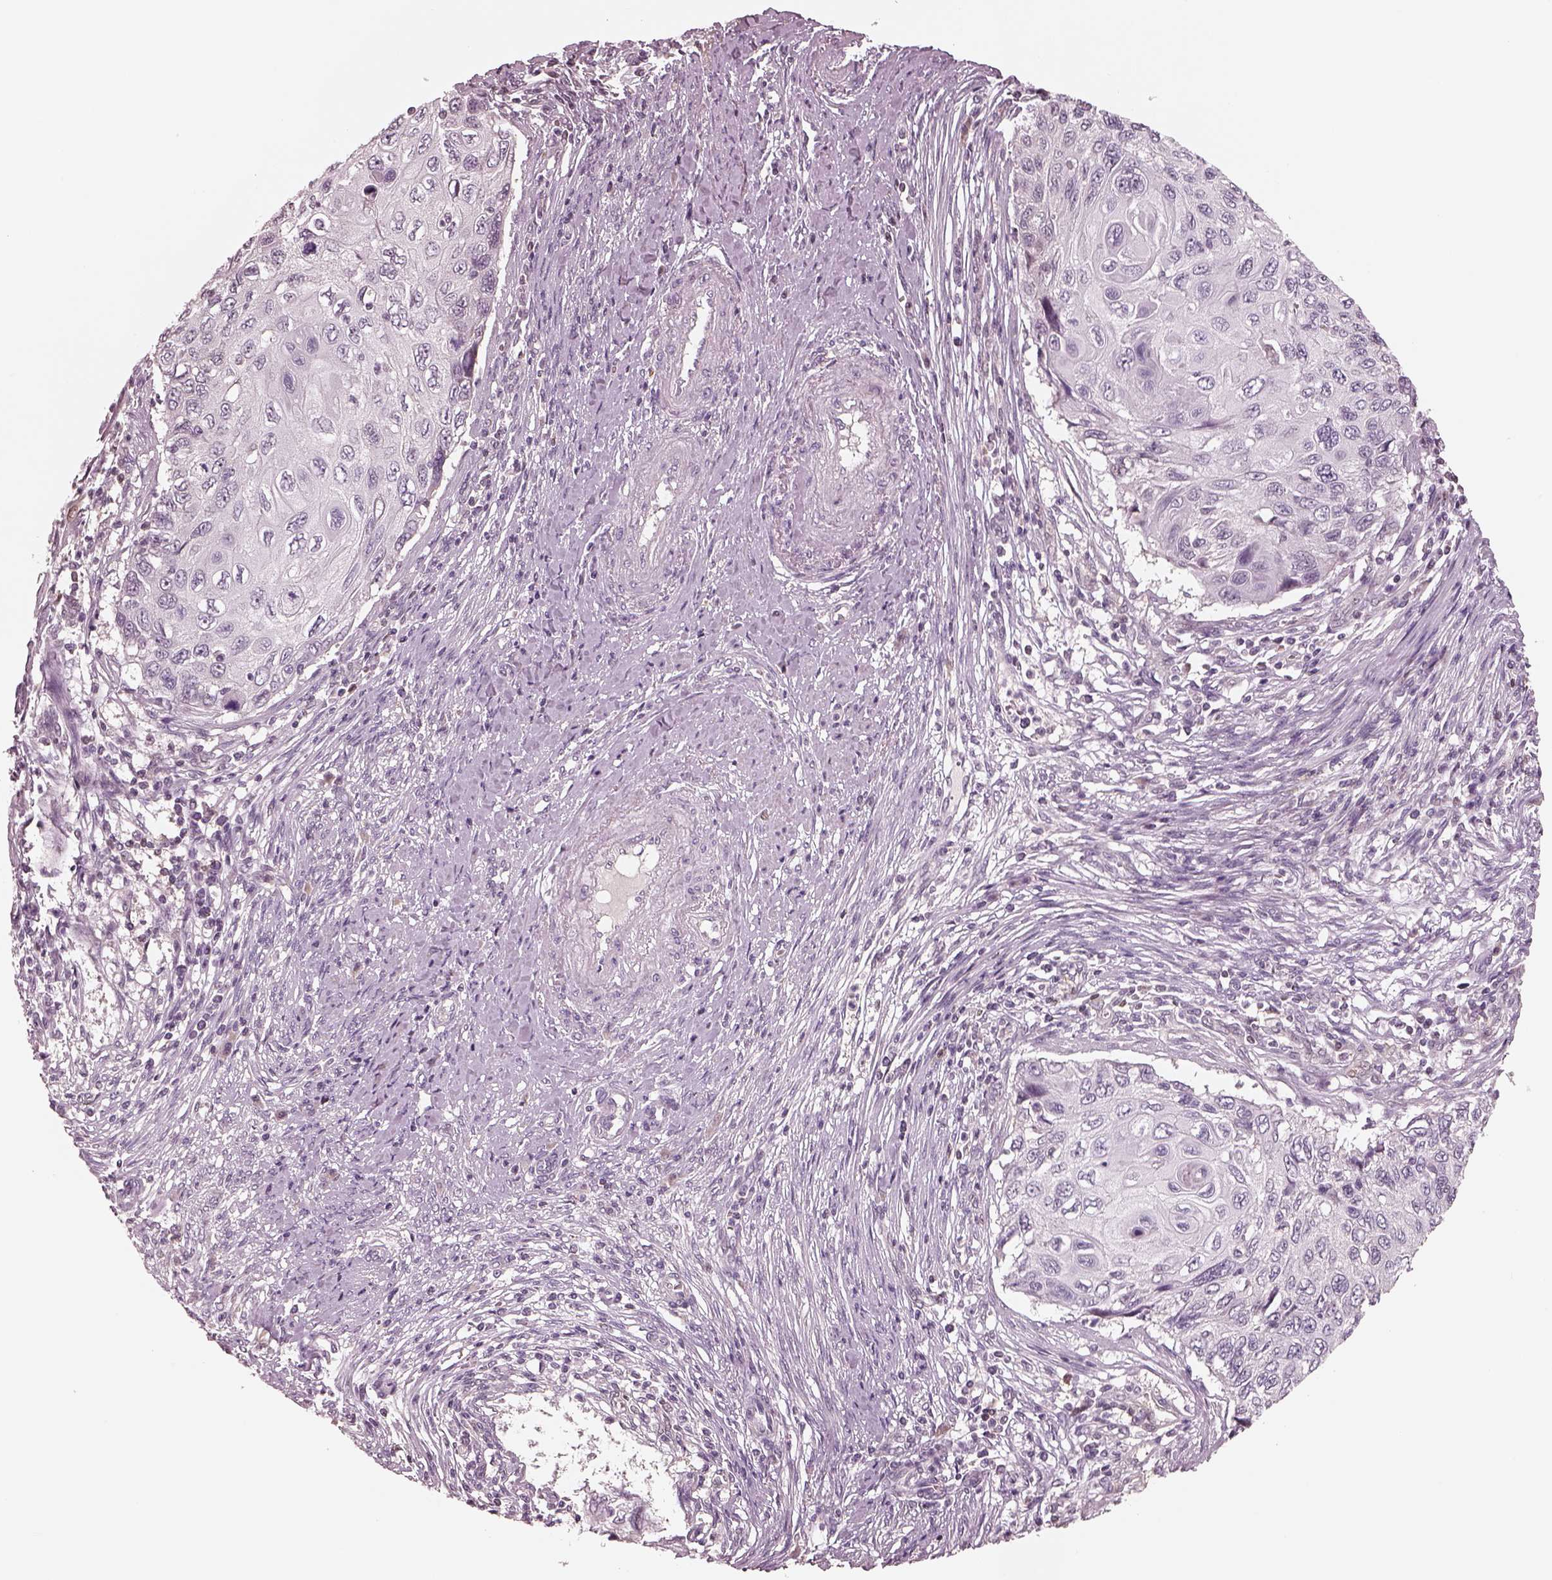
{"staining": {"intensity": "negative", "quantity": "none", "location": "none"}, "tissue": "cervical cancer", "cell_type": "Tumor cells", "image_type": "cancer", "snomed": [{"axis": "morphology", "description": "Squamous cell carcinoma, NOS"}, {"axis": "topography", "description": "Cervix"}], "caption": "DAB immunohistochemical staining of cervical cancer demonstrates no significant expression in tumor cells.", "gene": "EGR4", "patient": {"sex": "female", "age": 70}}